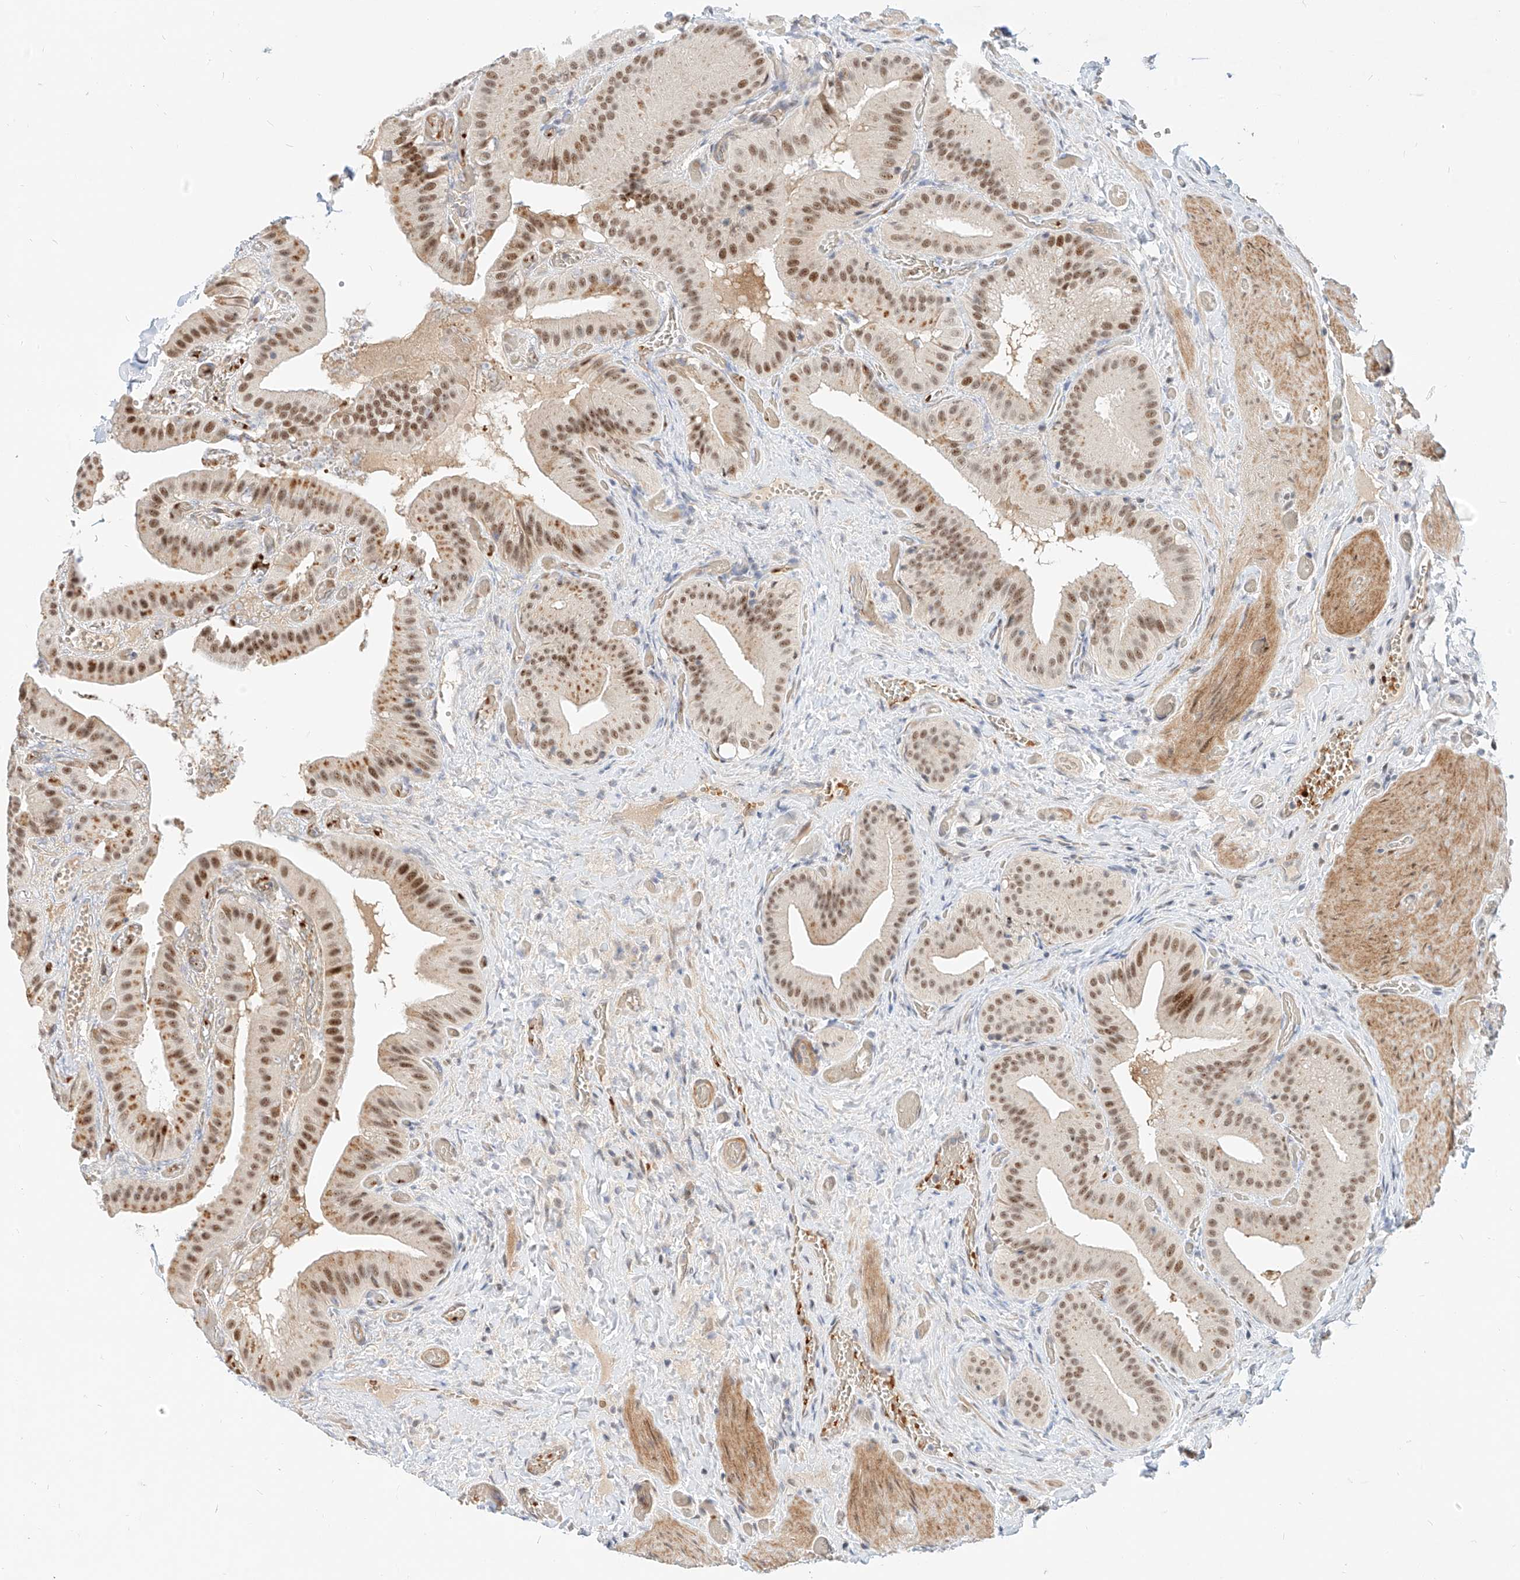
{"staining": {"intensity": "moderate", "quantity": ">75%", "location": "nuclear"}, "tissue": "gallbladder", "cell_type": "Glandular cells", "image_type": "normal", "snomed": [{"axis": "morphology", "description": "Normal tissue, NOS"}, {"axis": "topography", "description": "Gallbladder"}], "caption": "IHC (DAB (3,3'-diaminobenzidine)) staining of unremarkable gallbladder displays moderate nuclear protein expression in about >75% of glandular cells.", "gene": "CBX8", "patient": {"sex": "female", "age": 64}}